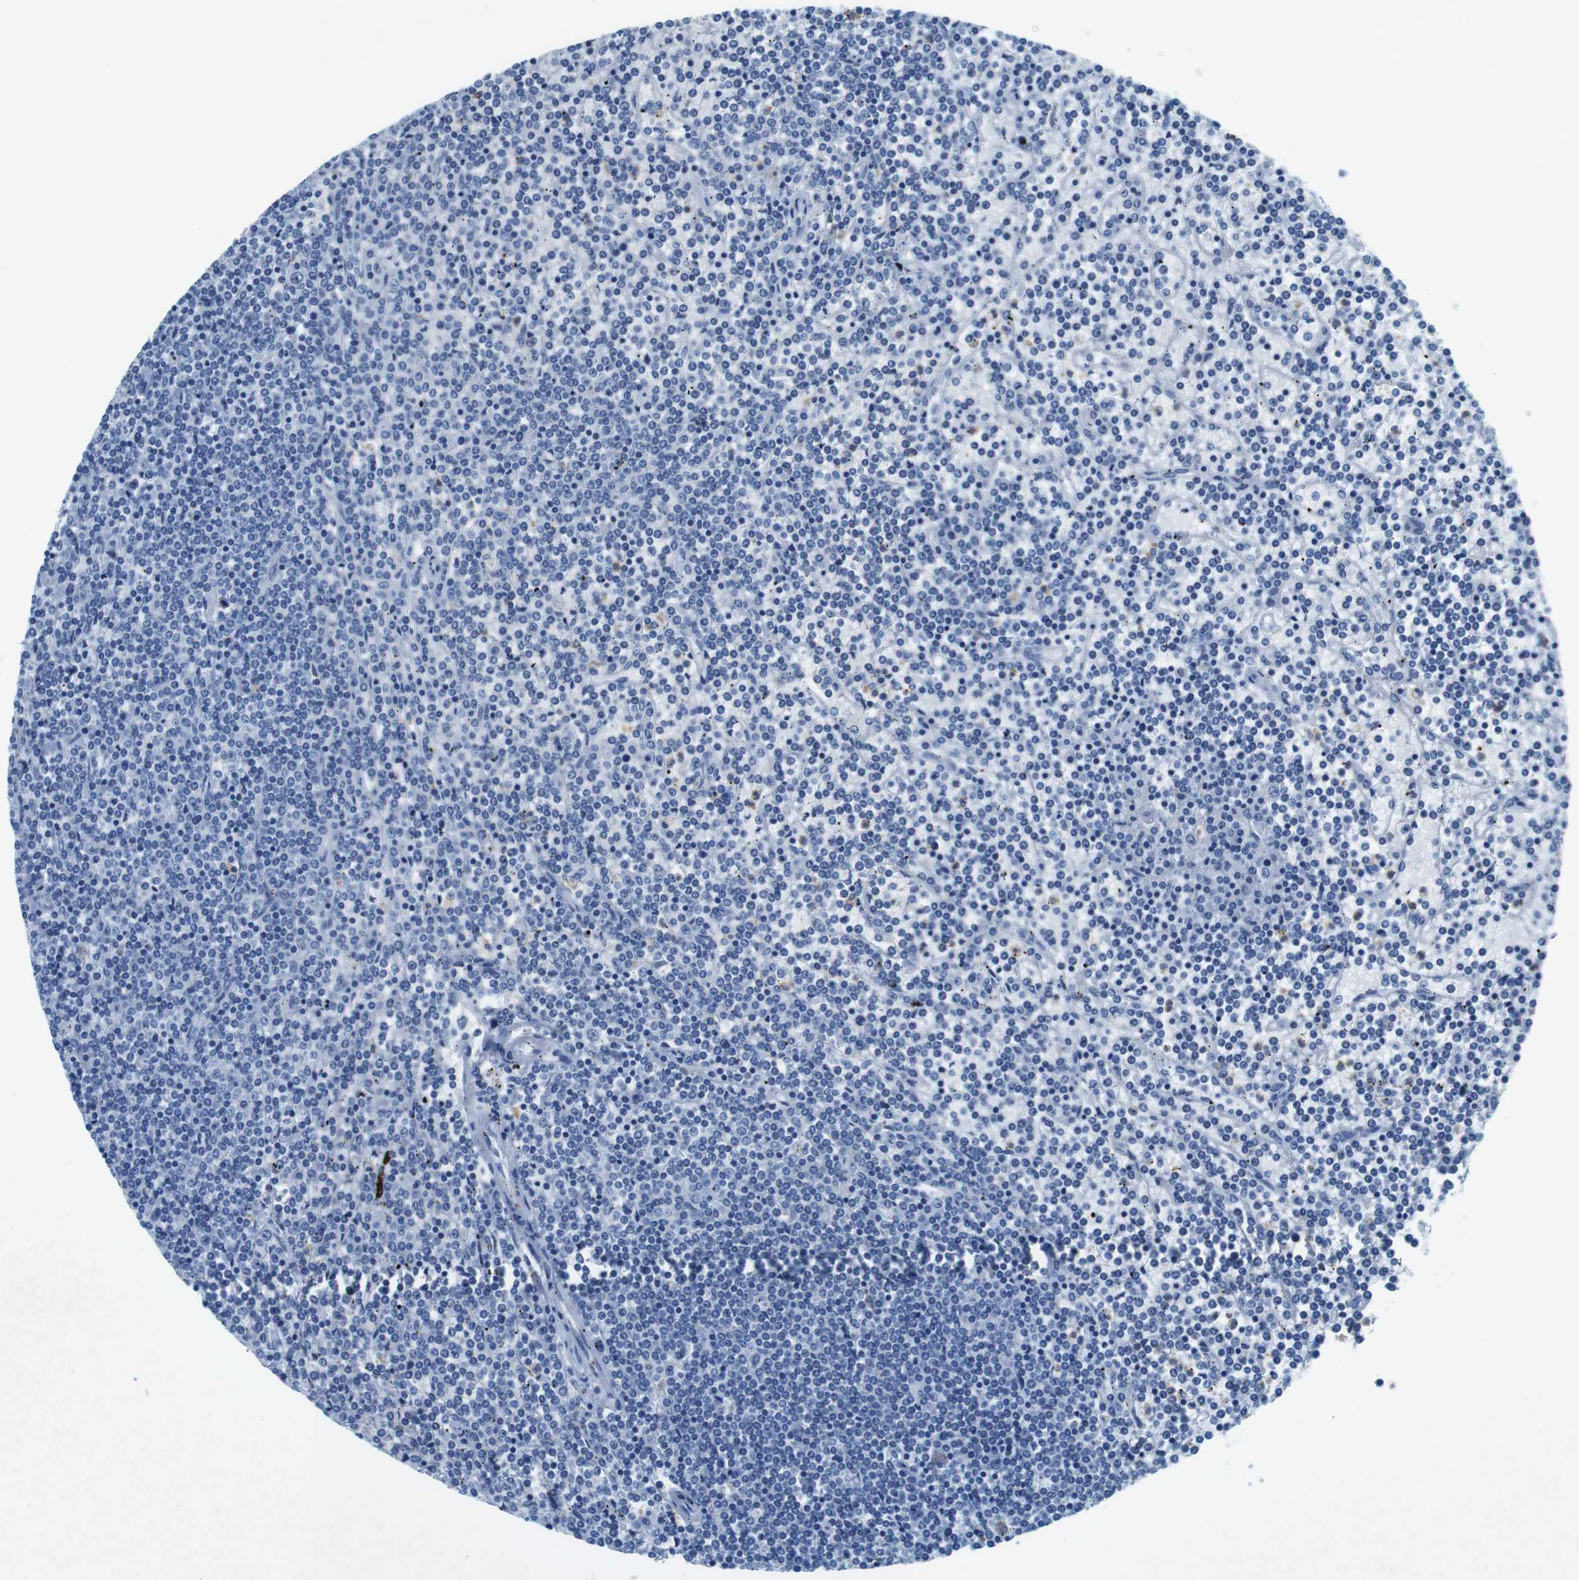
{"staining": {"intensity": "negative", "quantity": "none", "location": "none"}, "tissue": "lymphoma", "cell_type": "Tumor cells", "image_type": "cancer", "snomed": [{"axis": "morphology", "description": "Malignant lymphoma, non-Hodgkin's type, Low grade"}, {"axis": "topography", "description": "Spleen"}], "caption": "Image shows no significant protein positivity in tumor cells of lymphoma.", "gene": "CTAG1B", "patient": {"sex": "female", "age": 19}}